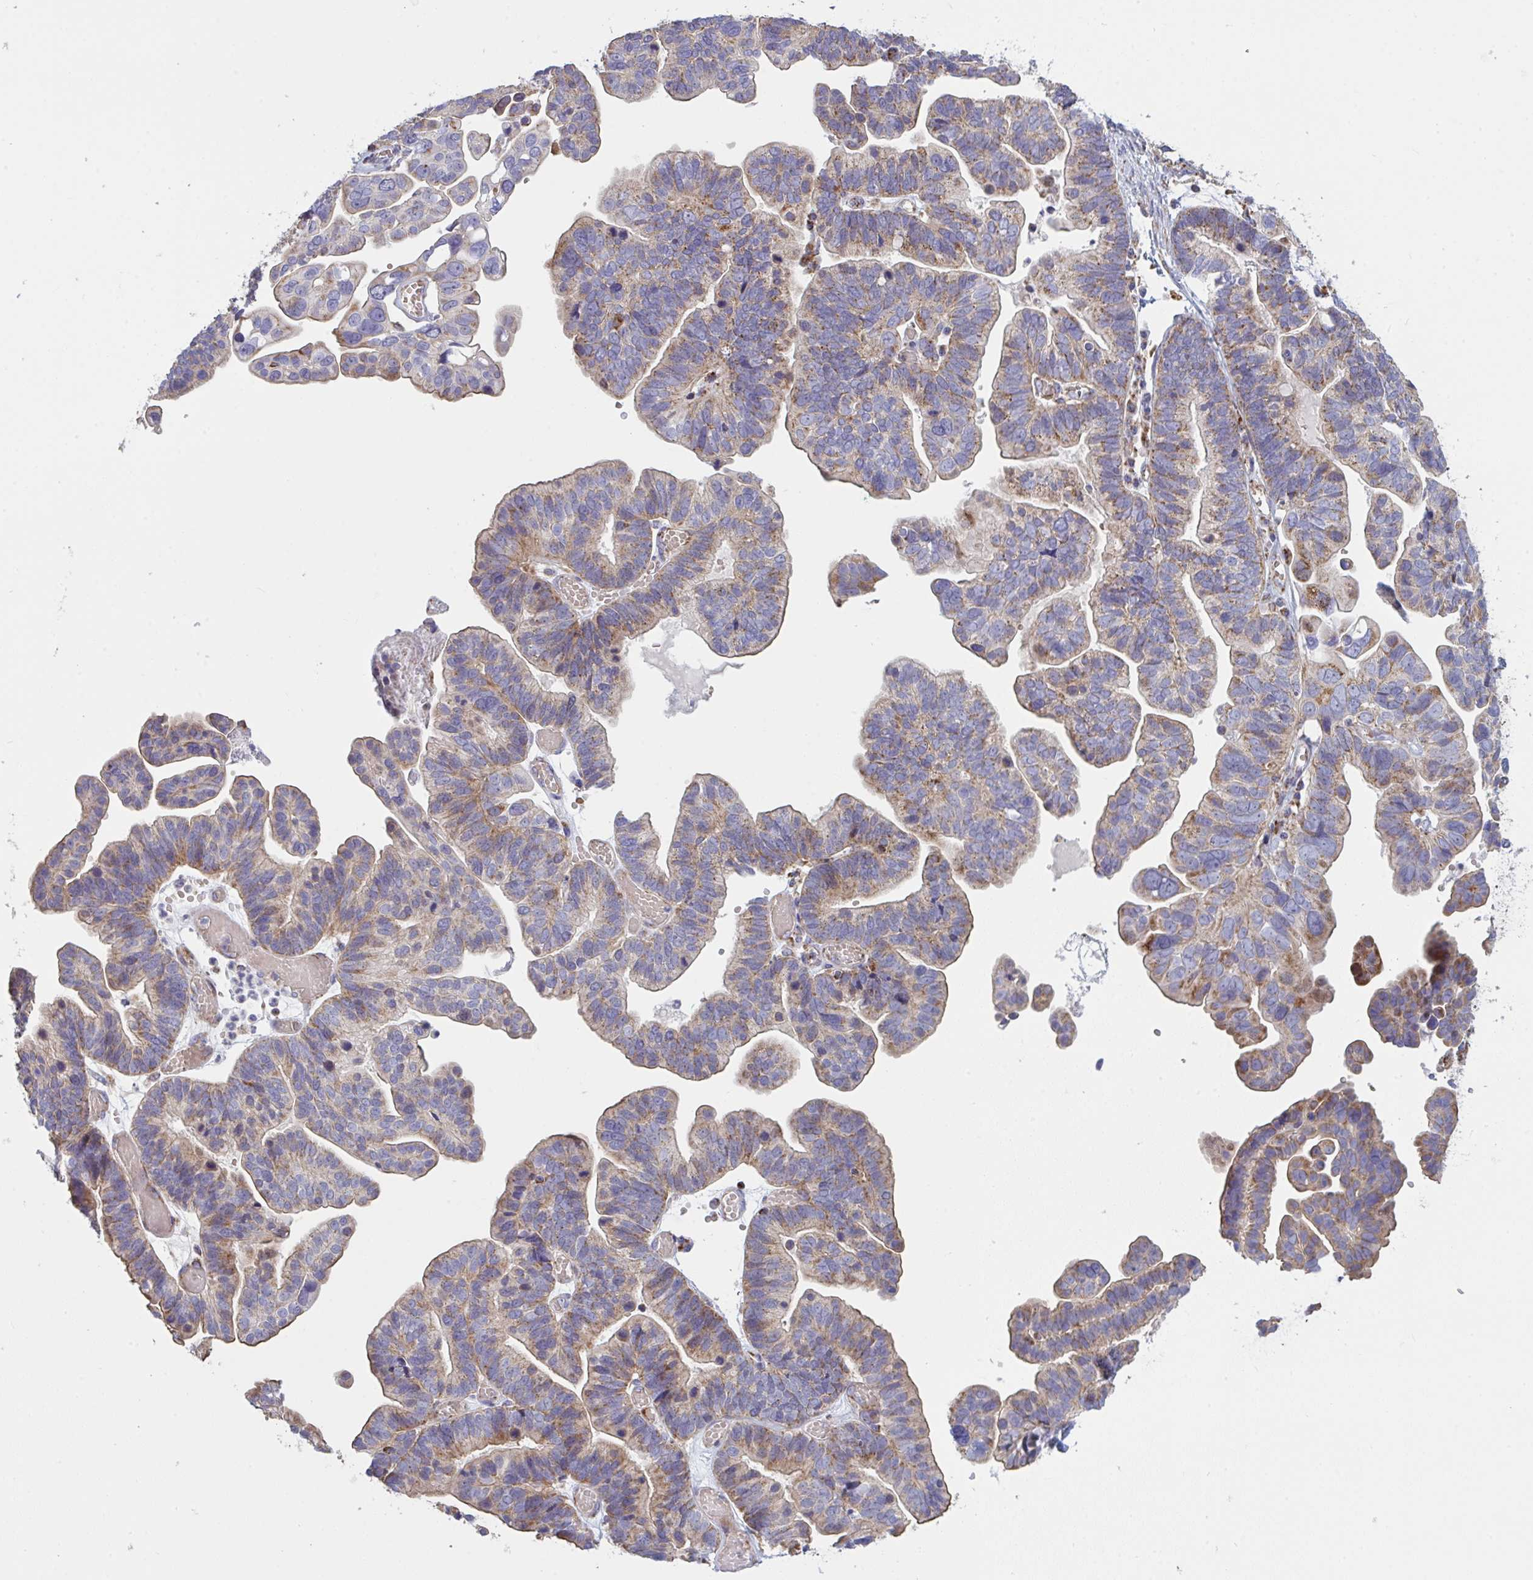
{"staining": {"intensity": "moderate", "quantity": ">75%", "location": "cytoplasmic/membranous"}, "tissue": "ovarian cancer", "cell_type": "Tumor cells", "image_type": "cancer", "snomed": [{"axis": "morphology", "description": "Cystadenocarcinoma, serous, NOS"}, {"axis": "topography", "description": "Ovary"}], "caption": "This histopathology image exhibits ovarian cancer (serous cystadenocarcinoma) stained with immunohistochemistry to label a protein in brown. The cytoplasmic/membranous of tumor cells show moderate positivity for the protein. Nuclei are counter-stained blue.", "gene": "MICOS10", "patient": {"sex": "female", "age": 56}}